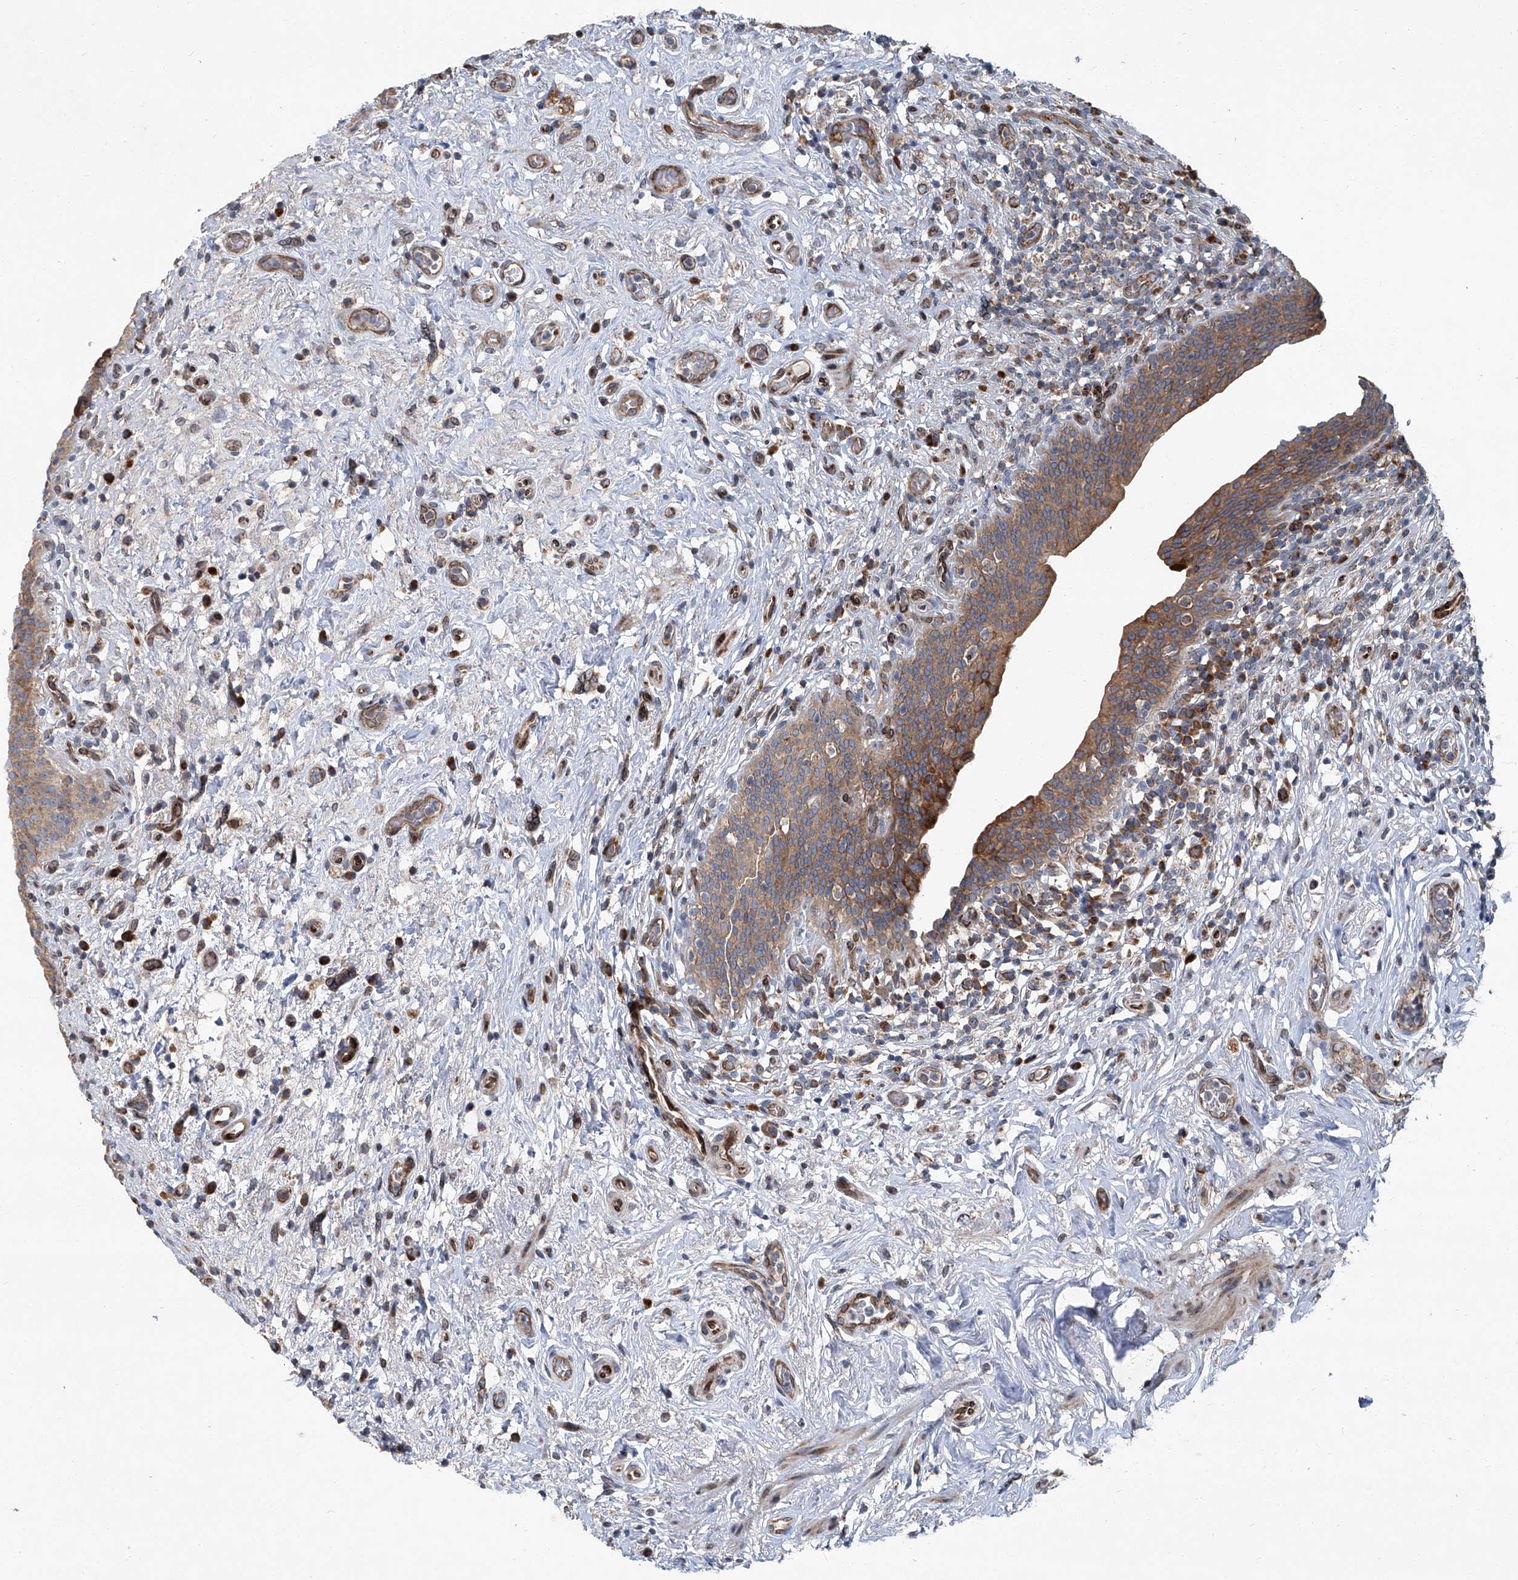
{"staining": {"intensity": "moderate", "quantity": "25%-75%", "location": "cytoplasmic/membranous"}, "tissue": "urinary bladder", "cell_type": "Urothelial cells", "image_type": "normal", "snomed": [{"axis": "morphology", "description": "Normal tissue, NOS"}, {"axis": "topography", "description": "Urinary bladder"}], "caption": "Urinary bladder stained with IHC demonstrates moderate cytoplasmic/membranous positivity in approximately 25%-75% of urothelial cells. The protein is stained brown, and the nuclei are stained in blue (DAB (3,3'-diaminobenzidine) IHC with brightfield microscopy, high magnification).", "gene": "GPR132", "patient": {"sex": "male", "age": 83}}